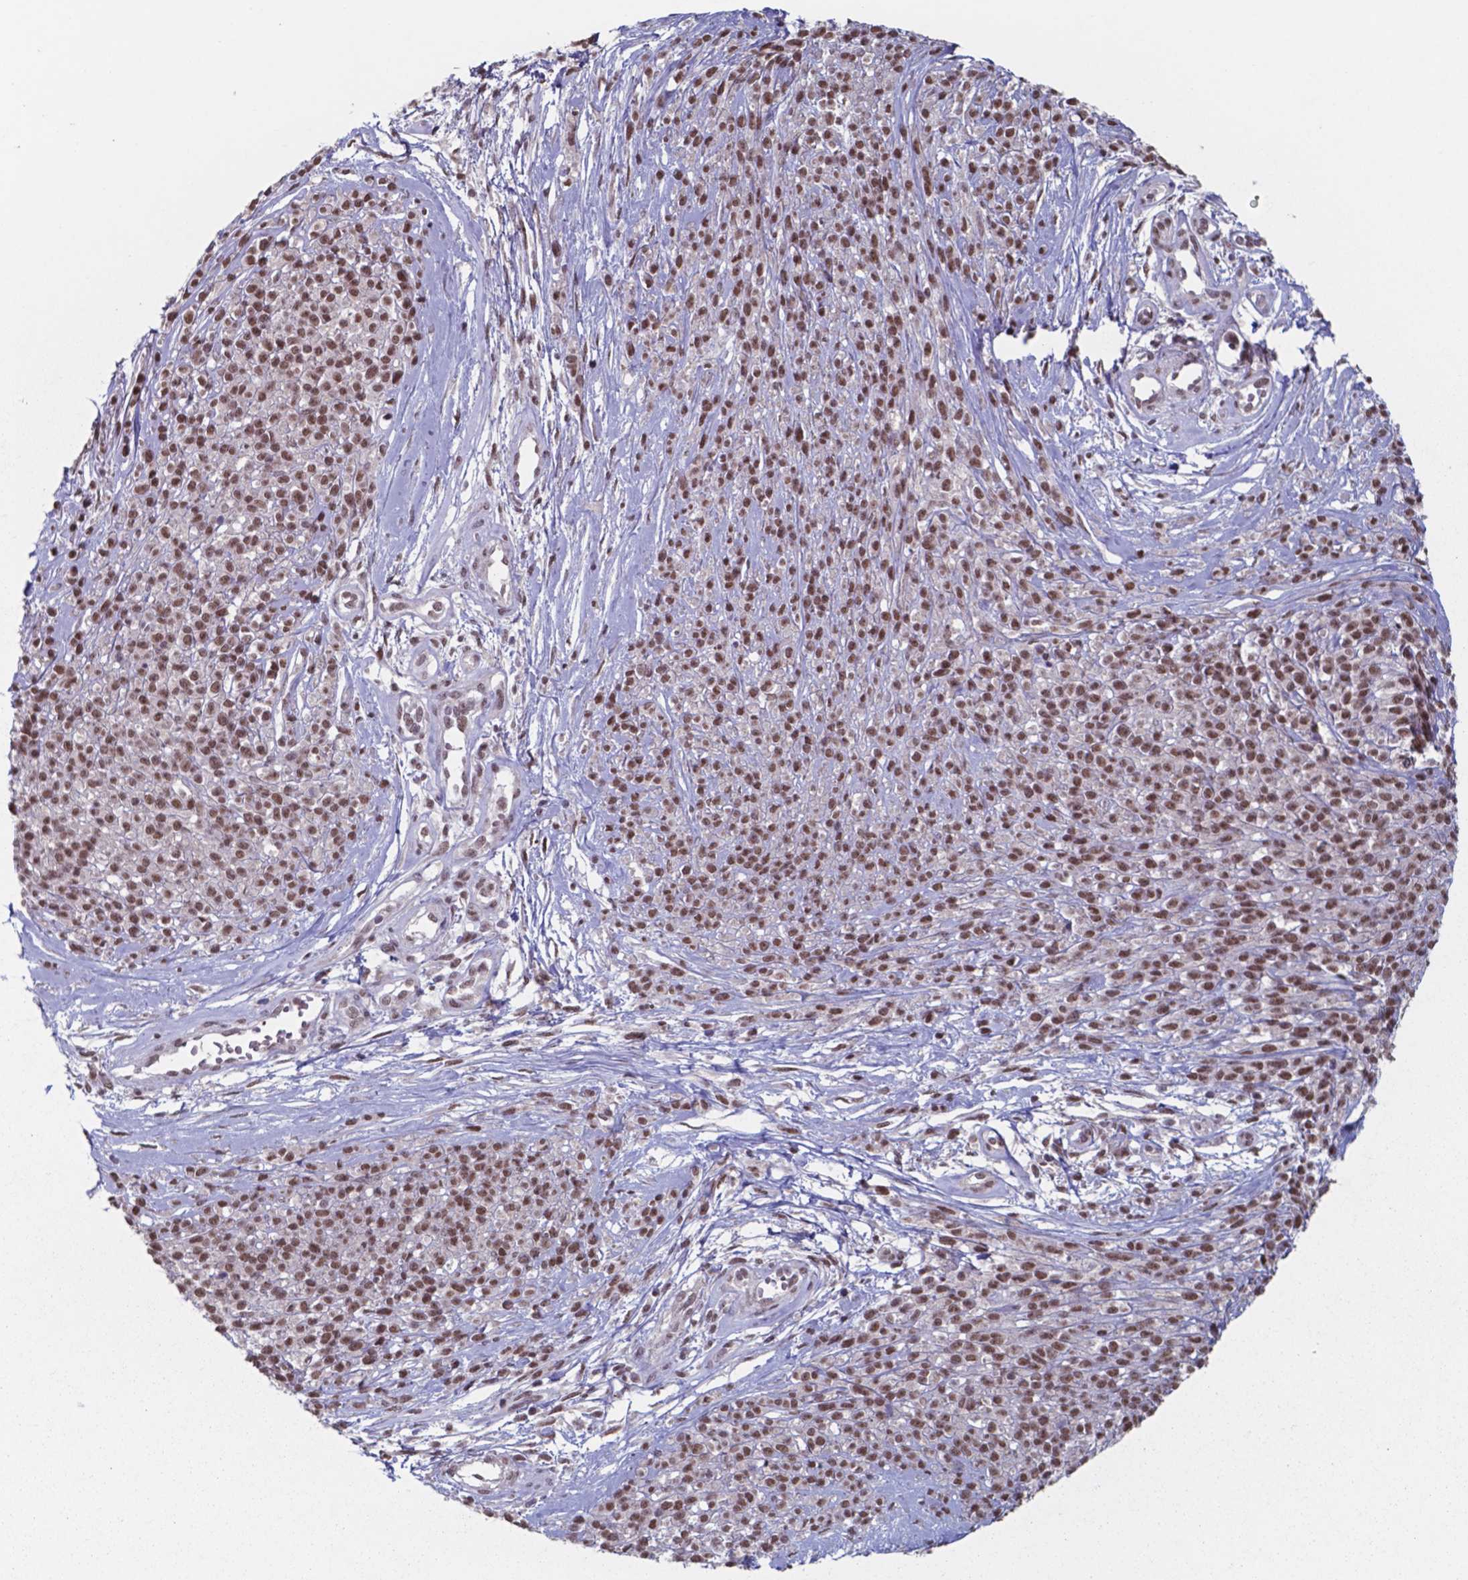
{"staining": {"intensity": "moderate", "quantity": ">75%", "location": "nuclear"}, "tissue": "melanoma", "cell_type": "Tumor cells", "image_type": "cancer", "snomed": [{"axis": "morphology", "description": "Malignant melanoma, NOS"}, {"axis": "topography", "description": "Skin"}, {"axis": "topography", "description": "Skin of trunk"}], "caption": "IHC (DAB) staining of human melanoma displays moderate nuclear protein staining in approximately >75% of tumor cells.", "gene": "UBA1", "patient": {"sex": "male", "age": 74}}